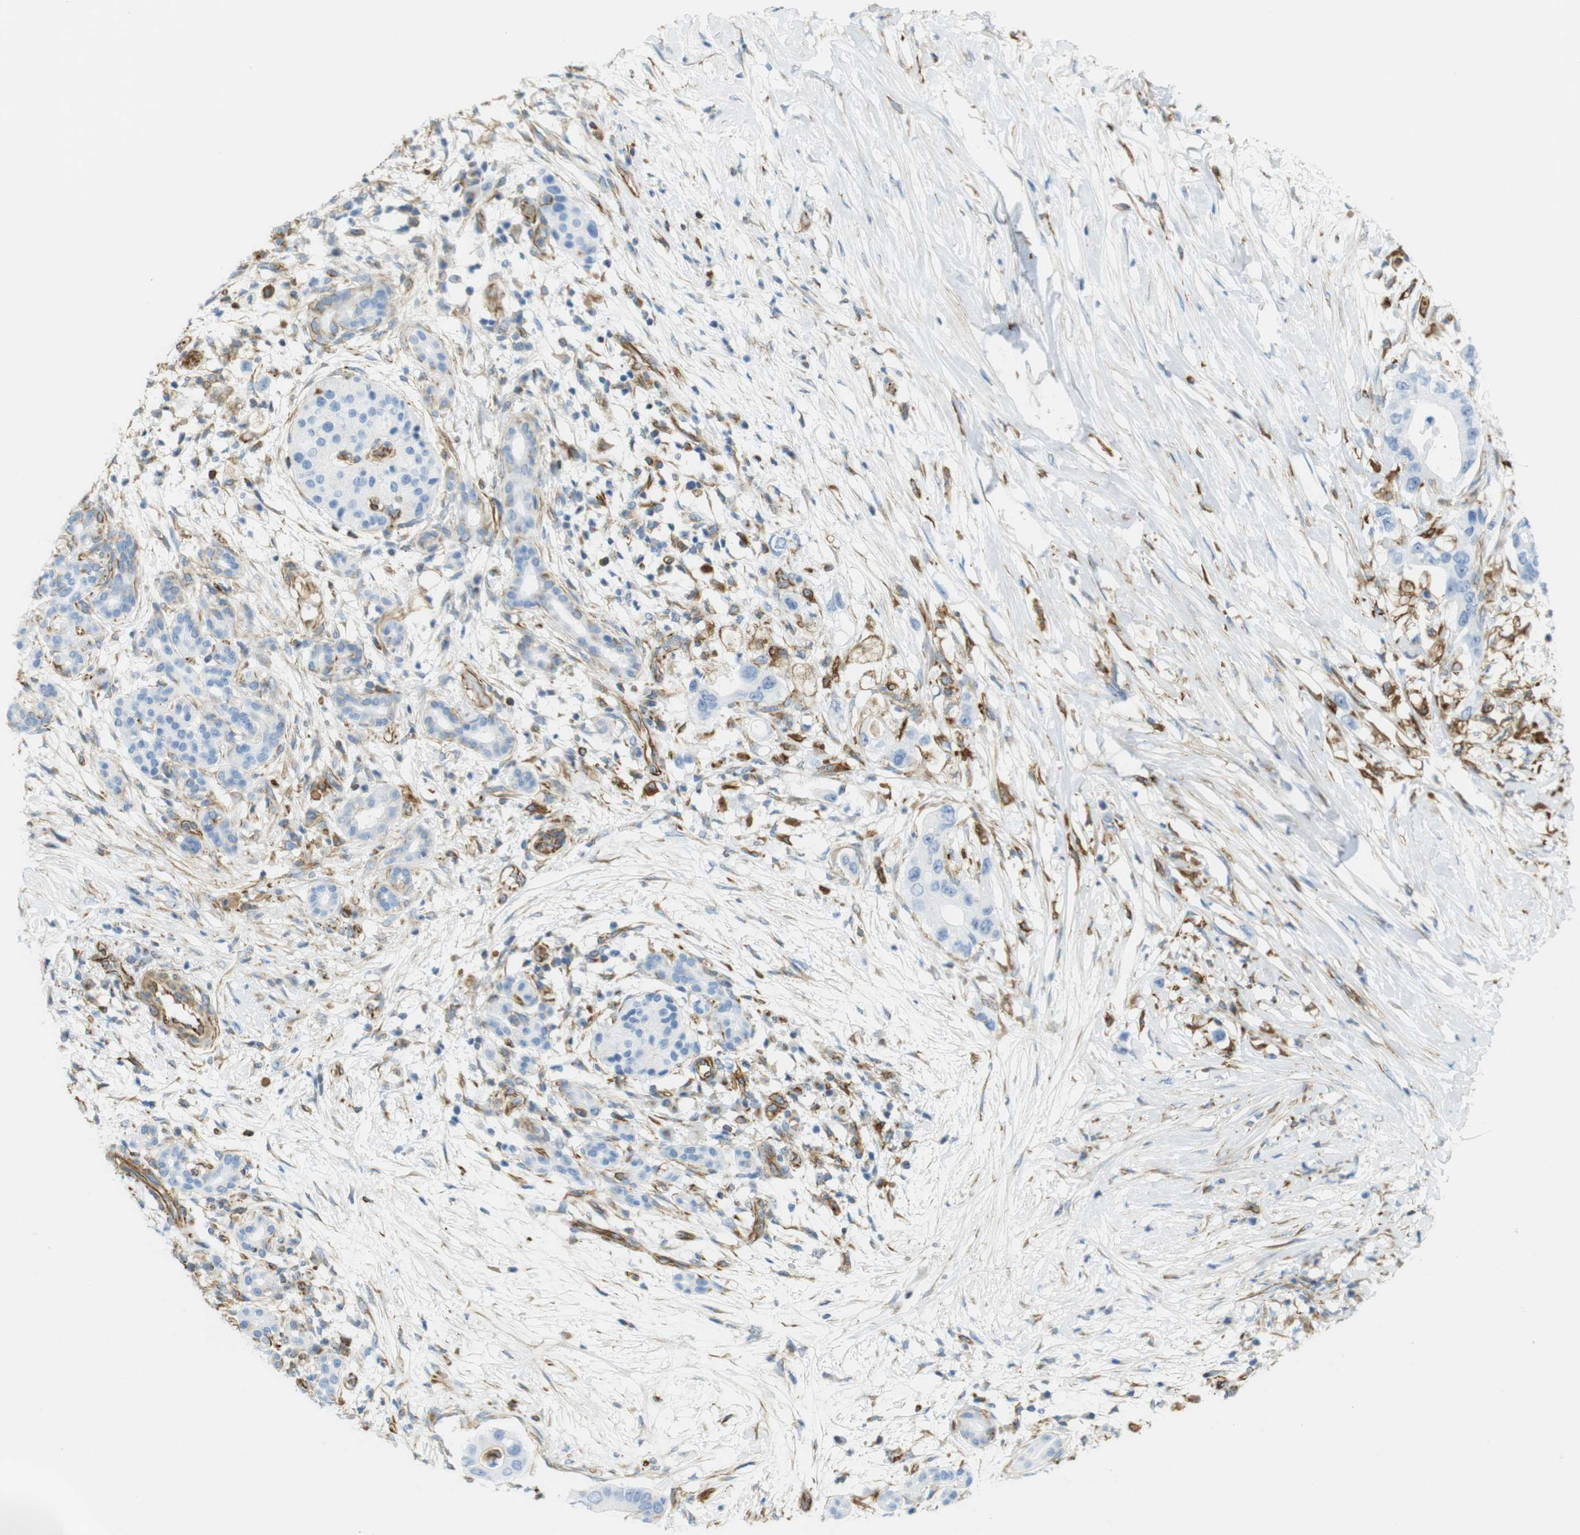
{"staining": {"intensity": "negative", "quantity": "none", "location": "none"}, "tissue": "pancreatic cancer", "cell_type": "Tumor cells", "image_type": "cancer", "snomed": [{"axis": "morphology", "description": "Adenocarcinoma, NOS"}, {"axis": "topography", "description": "Pancreas"}], "caption": "There is no significant positivity in tumor cells of pancreatic cancer (adenocarcinoma). (DAB (3,3'-diaminobenzidine) immunohistochemistry, high magnification).", "gene": "MS4A10", "patient": {"sex": "male", "age": 77}}